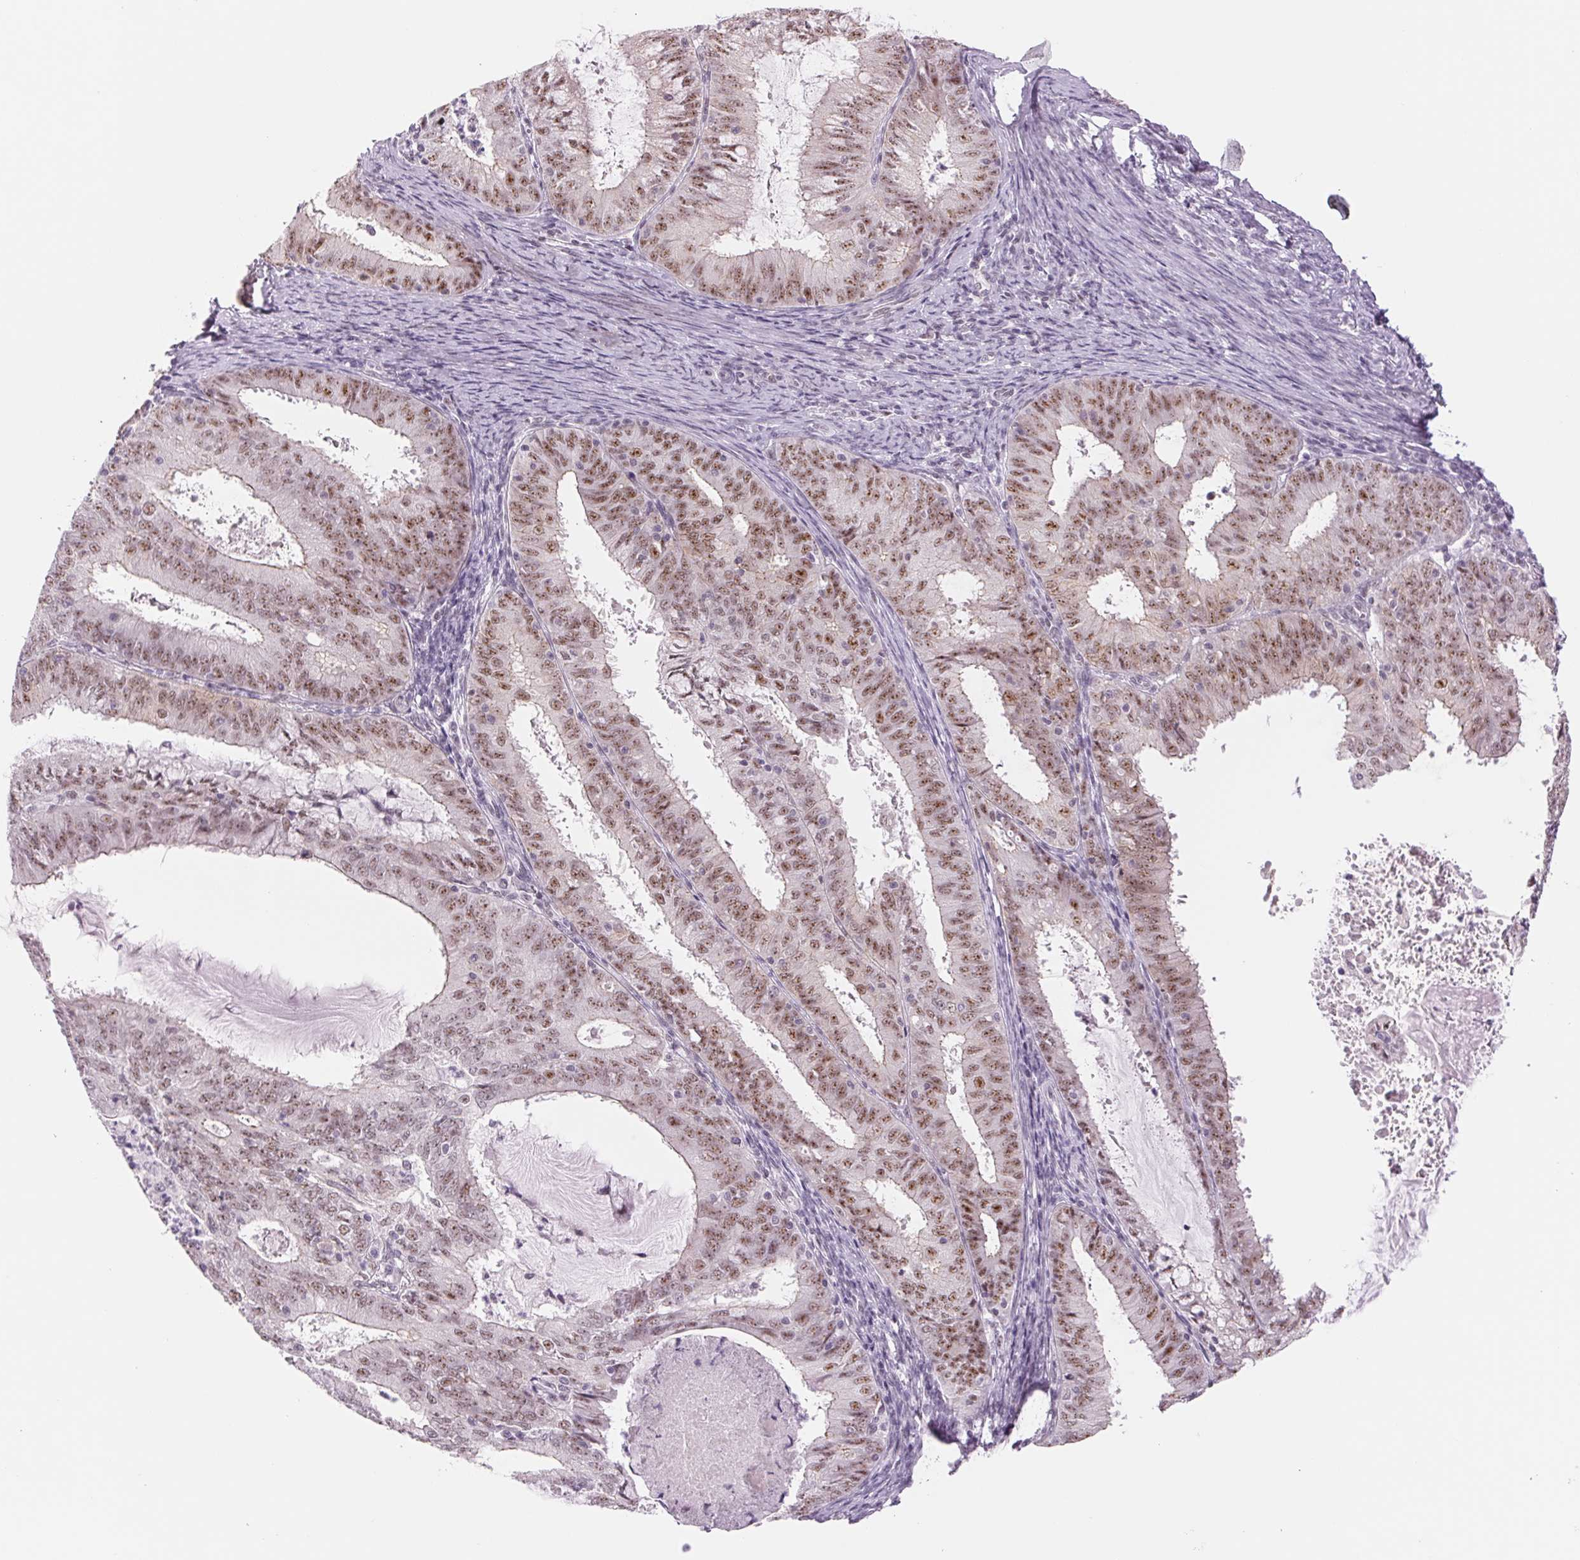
{"staining": {"intensity": "moderate", "quantity": ">75%", "location": "nuclear"}, "tissue": "endometrial cancer", "cell_type": "Tumor cells", "image_type": "cancer", "snomed": [{"axis": "morphology", "description": "Adenocarcinoma, NOS"}, {"axis": "topography", "description": "Endometrium"}], "caption": "Protein expression by immunohistochemistry reveals moderate nuclear staining in approximately >75% of tumor cells in endometrial cancer (adenocarcinoma).", "gene": "ZC3H14", "patient": {"sex": "female", "age": 57}}